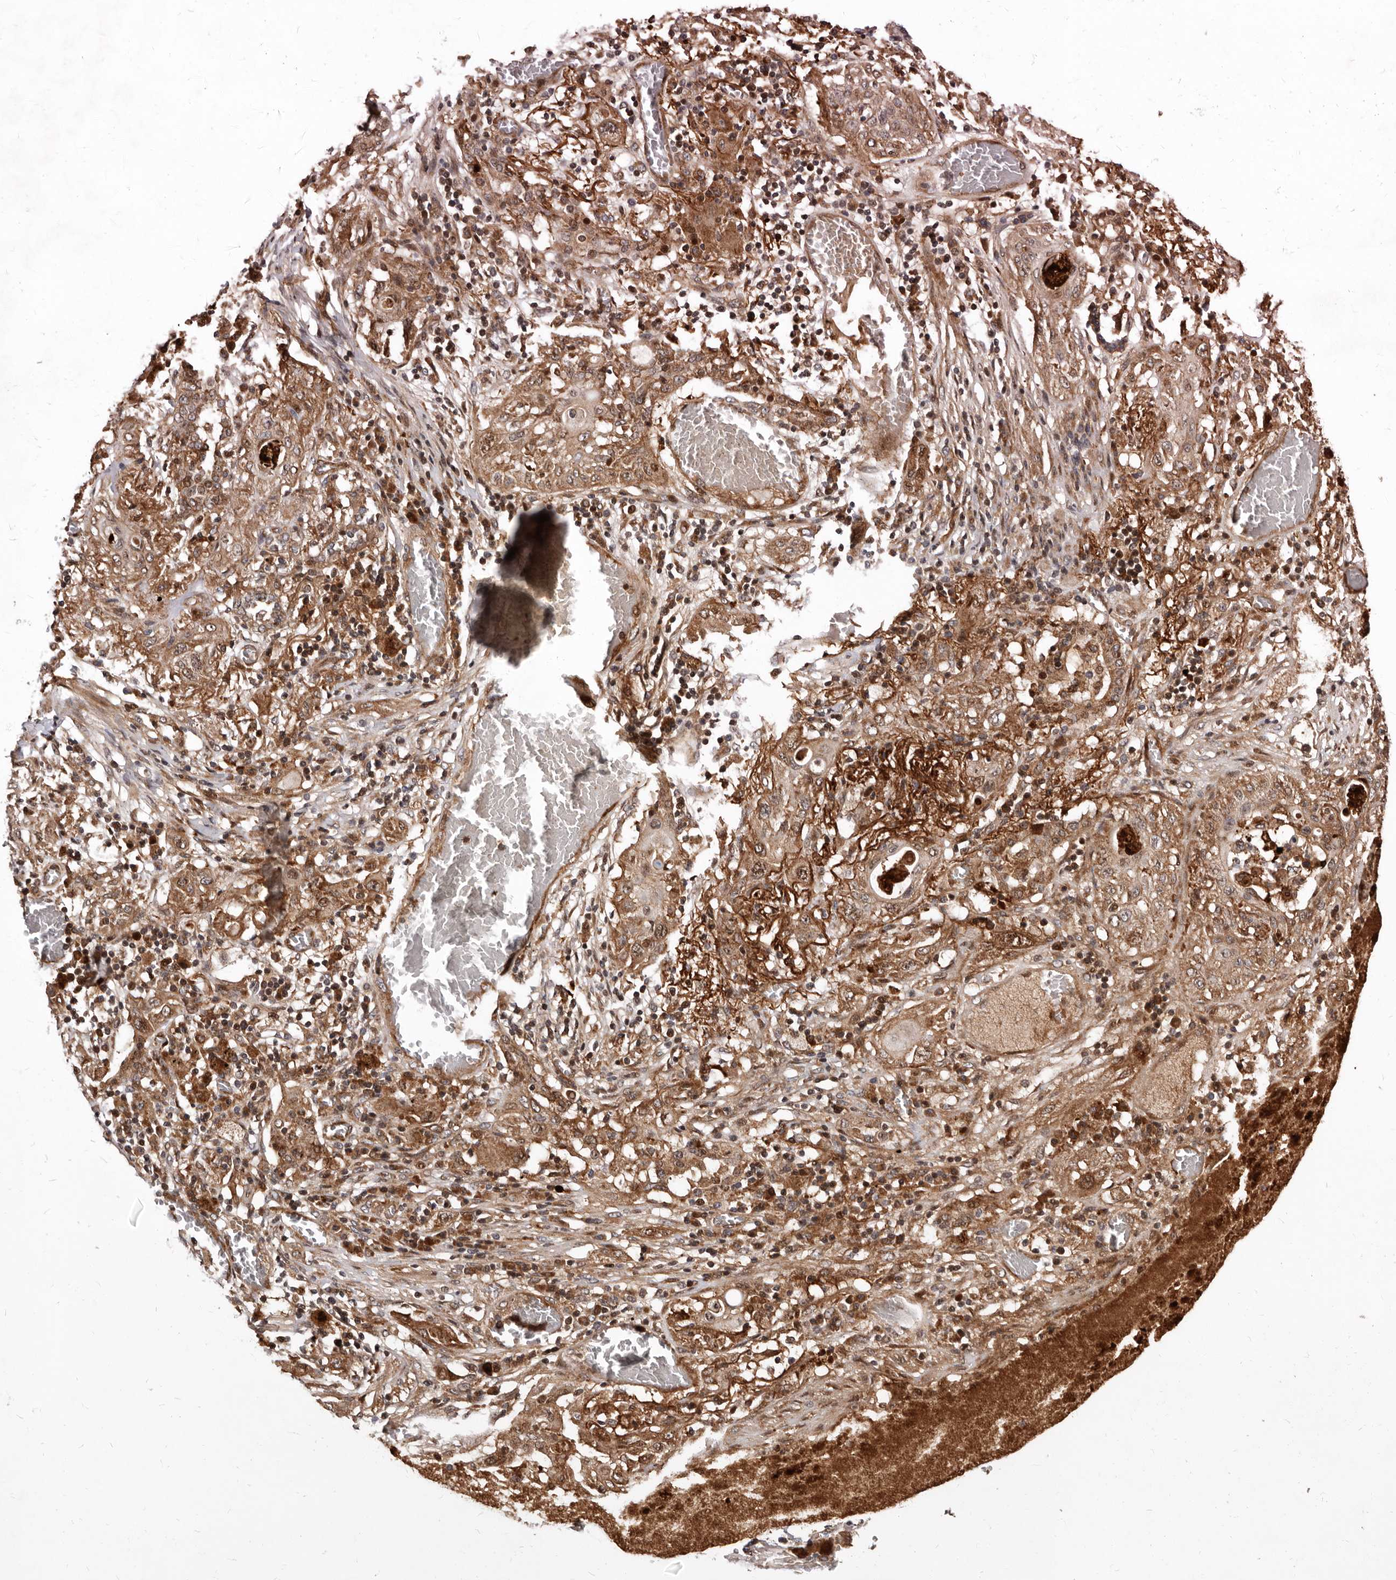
{"staining": {"intensity": "moderate", "quantity": ">75%", "location": "cytoplasmic/membranous"}, "tissue": "lung cancer", "cell_type": "Tumor cells", "image_type": "cancer", "snomed": [{"axis": "morphology", "description": "Squamous cell carcinoma, NOS"}, {"axis": "topography", "description": "Lung"}], "caption": "Moderate cytoplasmic/membranous positivity is appreciated in about >75% of tumor cells in lung cancer.", "gene": "WEE2", "patient": {"sex": "female", "age": 47}}